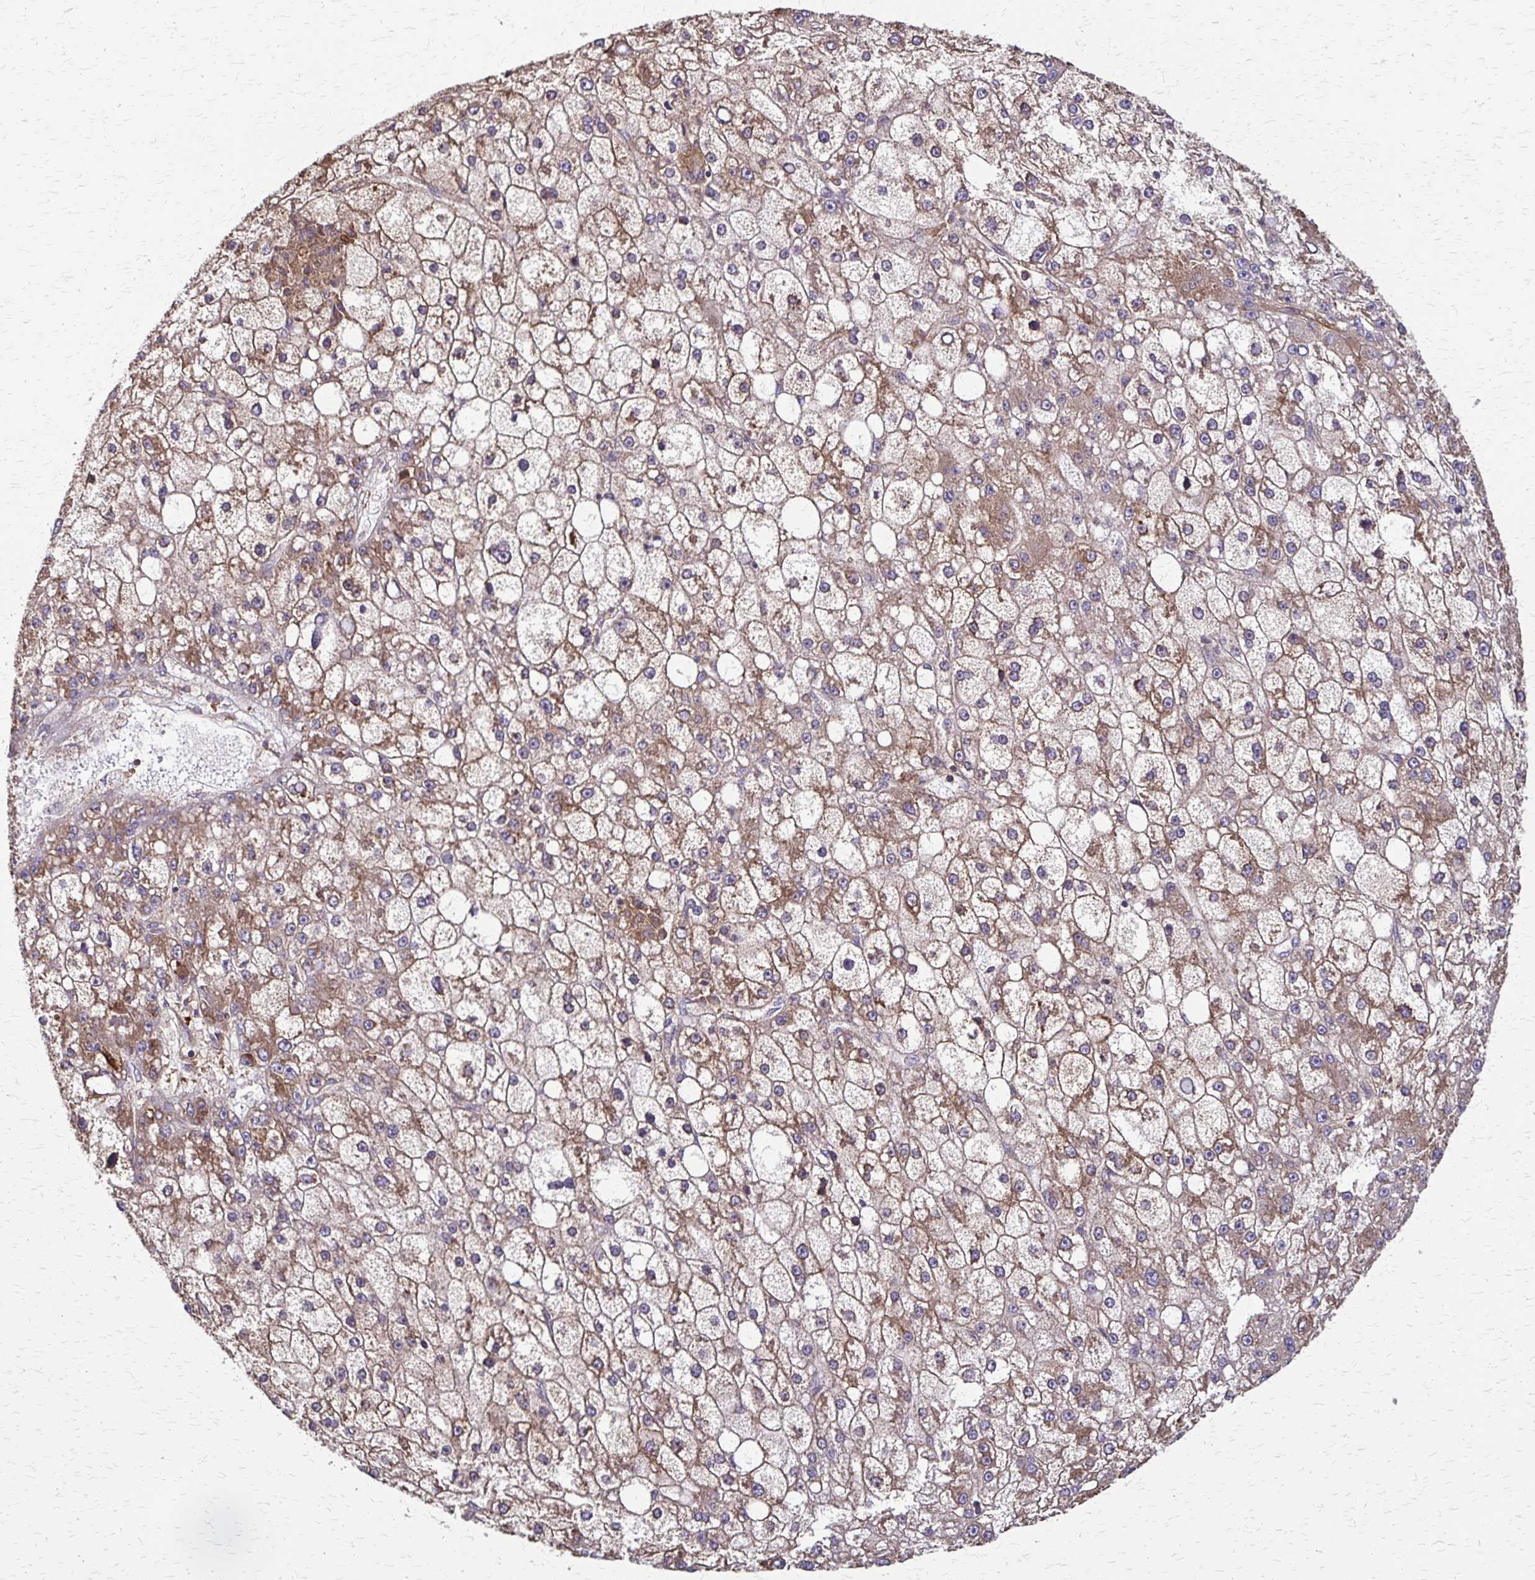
{"staining": {"intensity": "weak", "quantity": "25%-75%", "location": "cytoplasmic/membranous"}, "tissue": "liver cancer", "cell_type": "Tumor cells", "image_type": "cancer", "snomed": [{"axis": "morphology", "description": "Carcinoma, Hepatocellular, NOS"}, {"axis": "topography", "description": "Liver"}], "caption": "Immunohistochemical staining of liver hepatocellular carcinoma reveals weak cytoplasmic/membranous protein expression in about 25%-75% of tumor cells. (DAB (3,3'-diaminobenzidine) IHC with brightfield microscopy, high magnification).", "gene": "EEF2", "patient": {"sex": "male", "age": 67}}